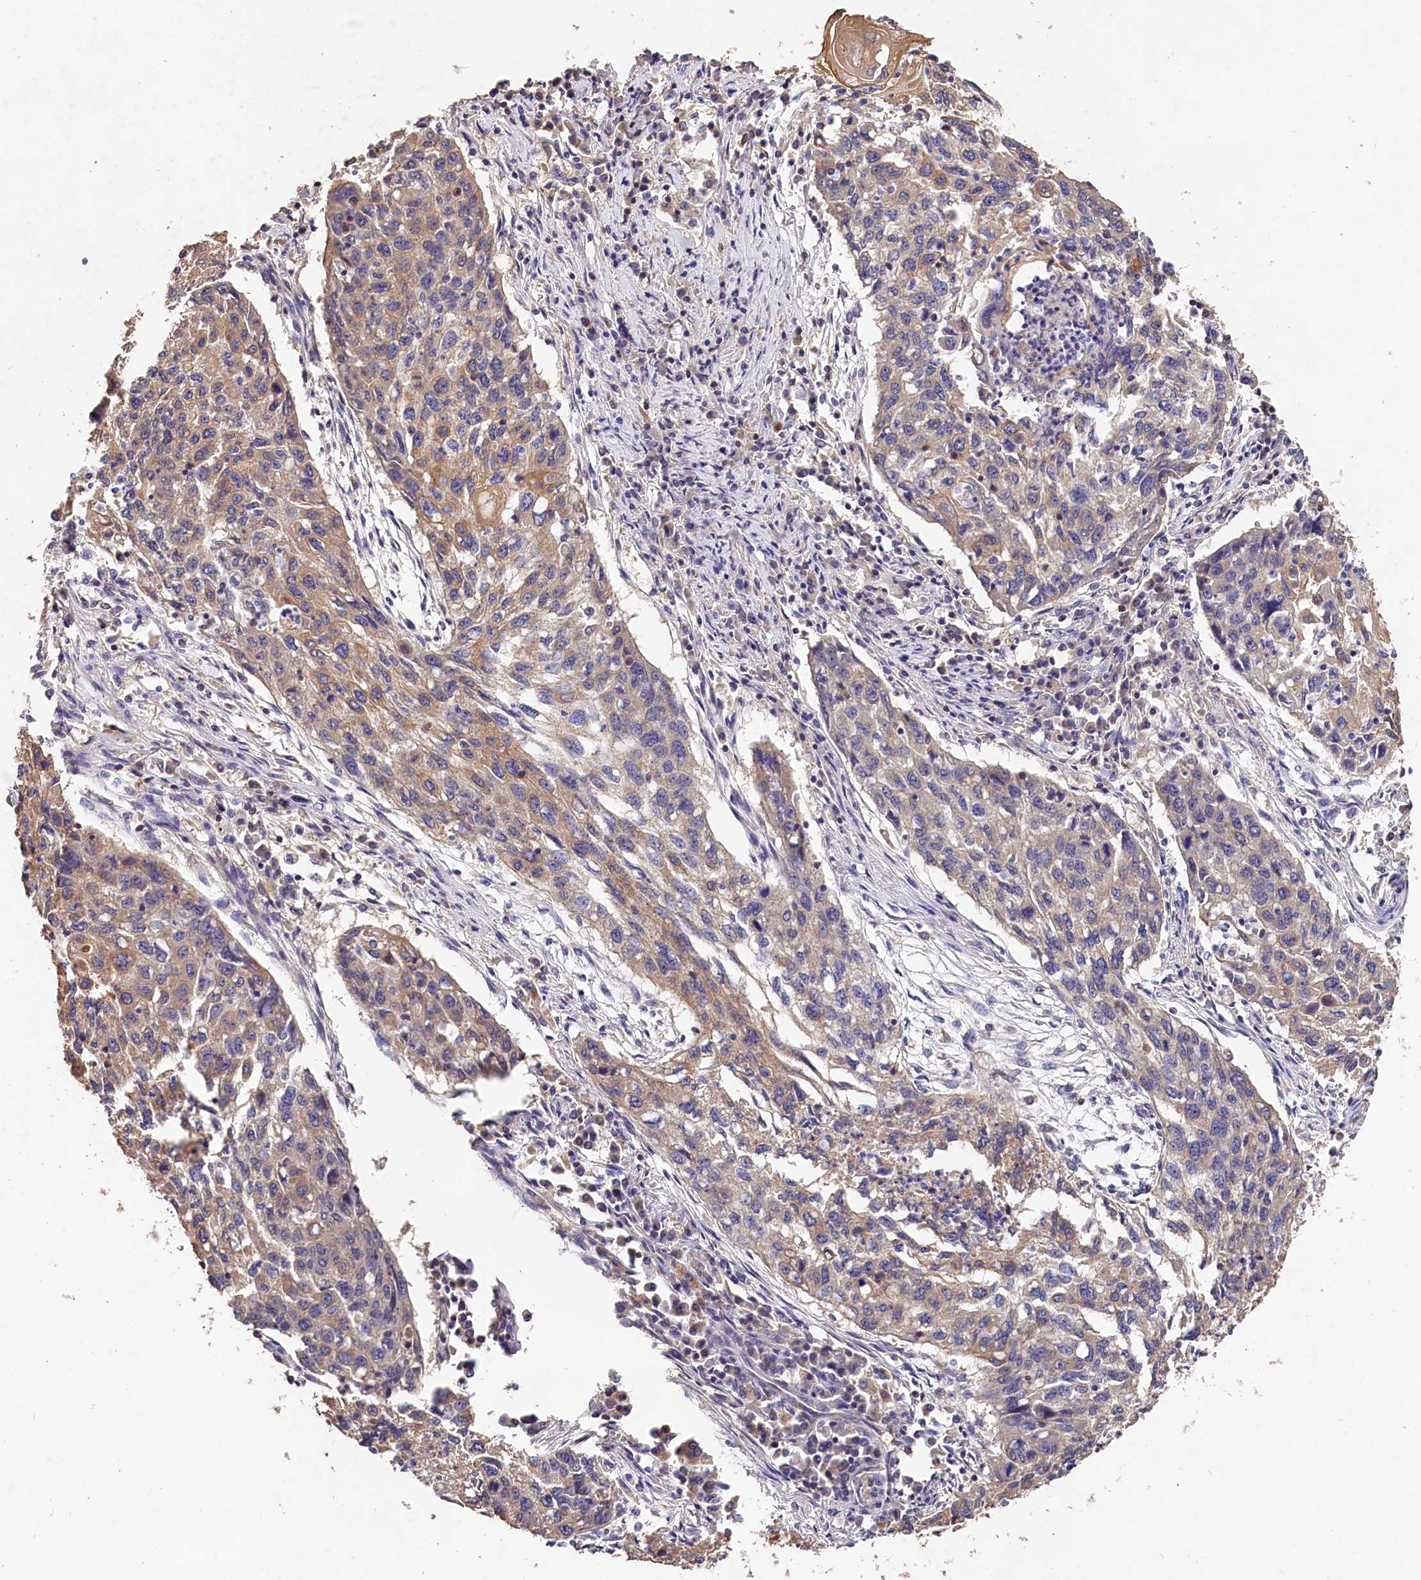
{"staining": {"intensity": "moderate", "quantity": "<25%", "location": "cytoplasmic/membranous"}, "tissue": "lung cancer", "cell_type": "Tumor cells", "image_type": "cancer", "snomed": [{"axis": "morphology", "description": "Squamous cell carcinoma, NOS"}, {"axis": "topography", "description": "Lung"}], "caption": "DAB immunohistochemical staining of squamous cell carcinoma (lung) reveals moderate cytoplasmic/membranous protein staining in approximately <25% of tumor cells.", "gene": "OAS3", "patient": {"sex": "female", "age": 63}}